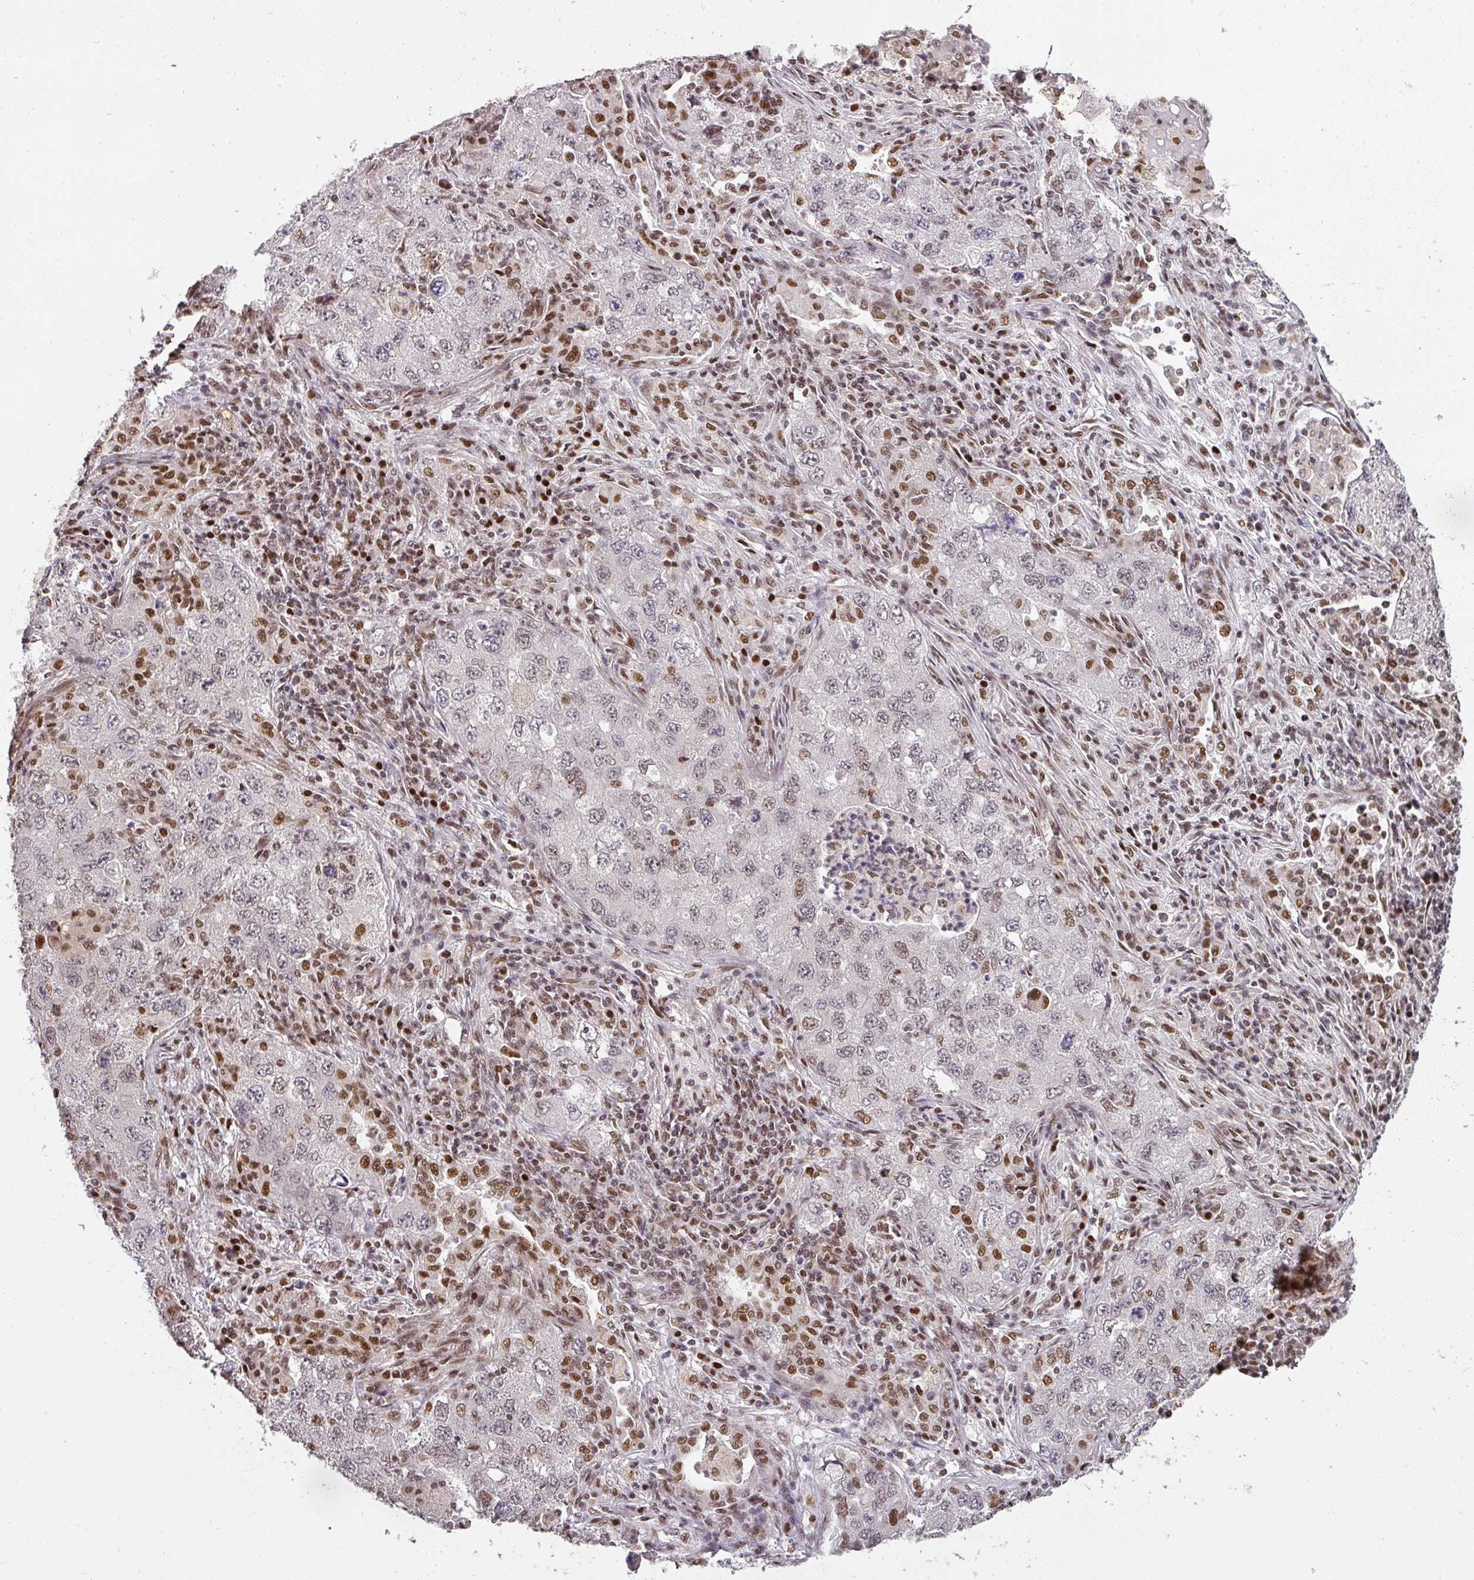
{"staining": {"intensity": "weak", "quantity": "25%-75%", "location": "nuclear"}, "tissue": "lung cancer", "cell_type": "Tumor cells", "image_type": "cancer", "snomed": [{"axis": "morphology", "description": "Adenocarcinoma, NOS"}, {"axis": "topography", "description": "Lung"}], "caption": "DAB immunohistochemical staining of lung adenocarcinoma shows weak nuclear protein staining in approximately 25%-75% of tumor cells.", "gene": "GPRIN2", "patient": {"sex": "female", "age": 57}}